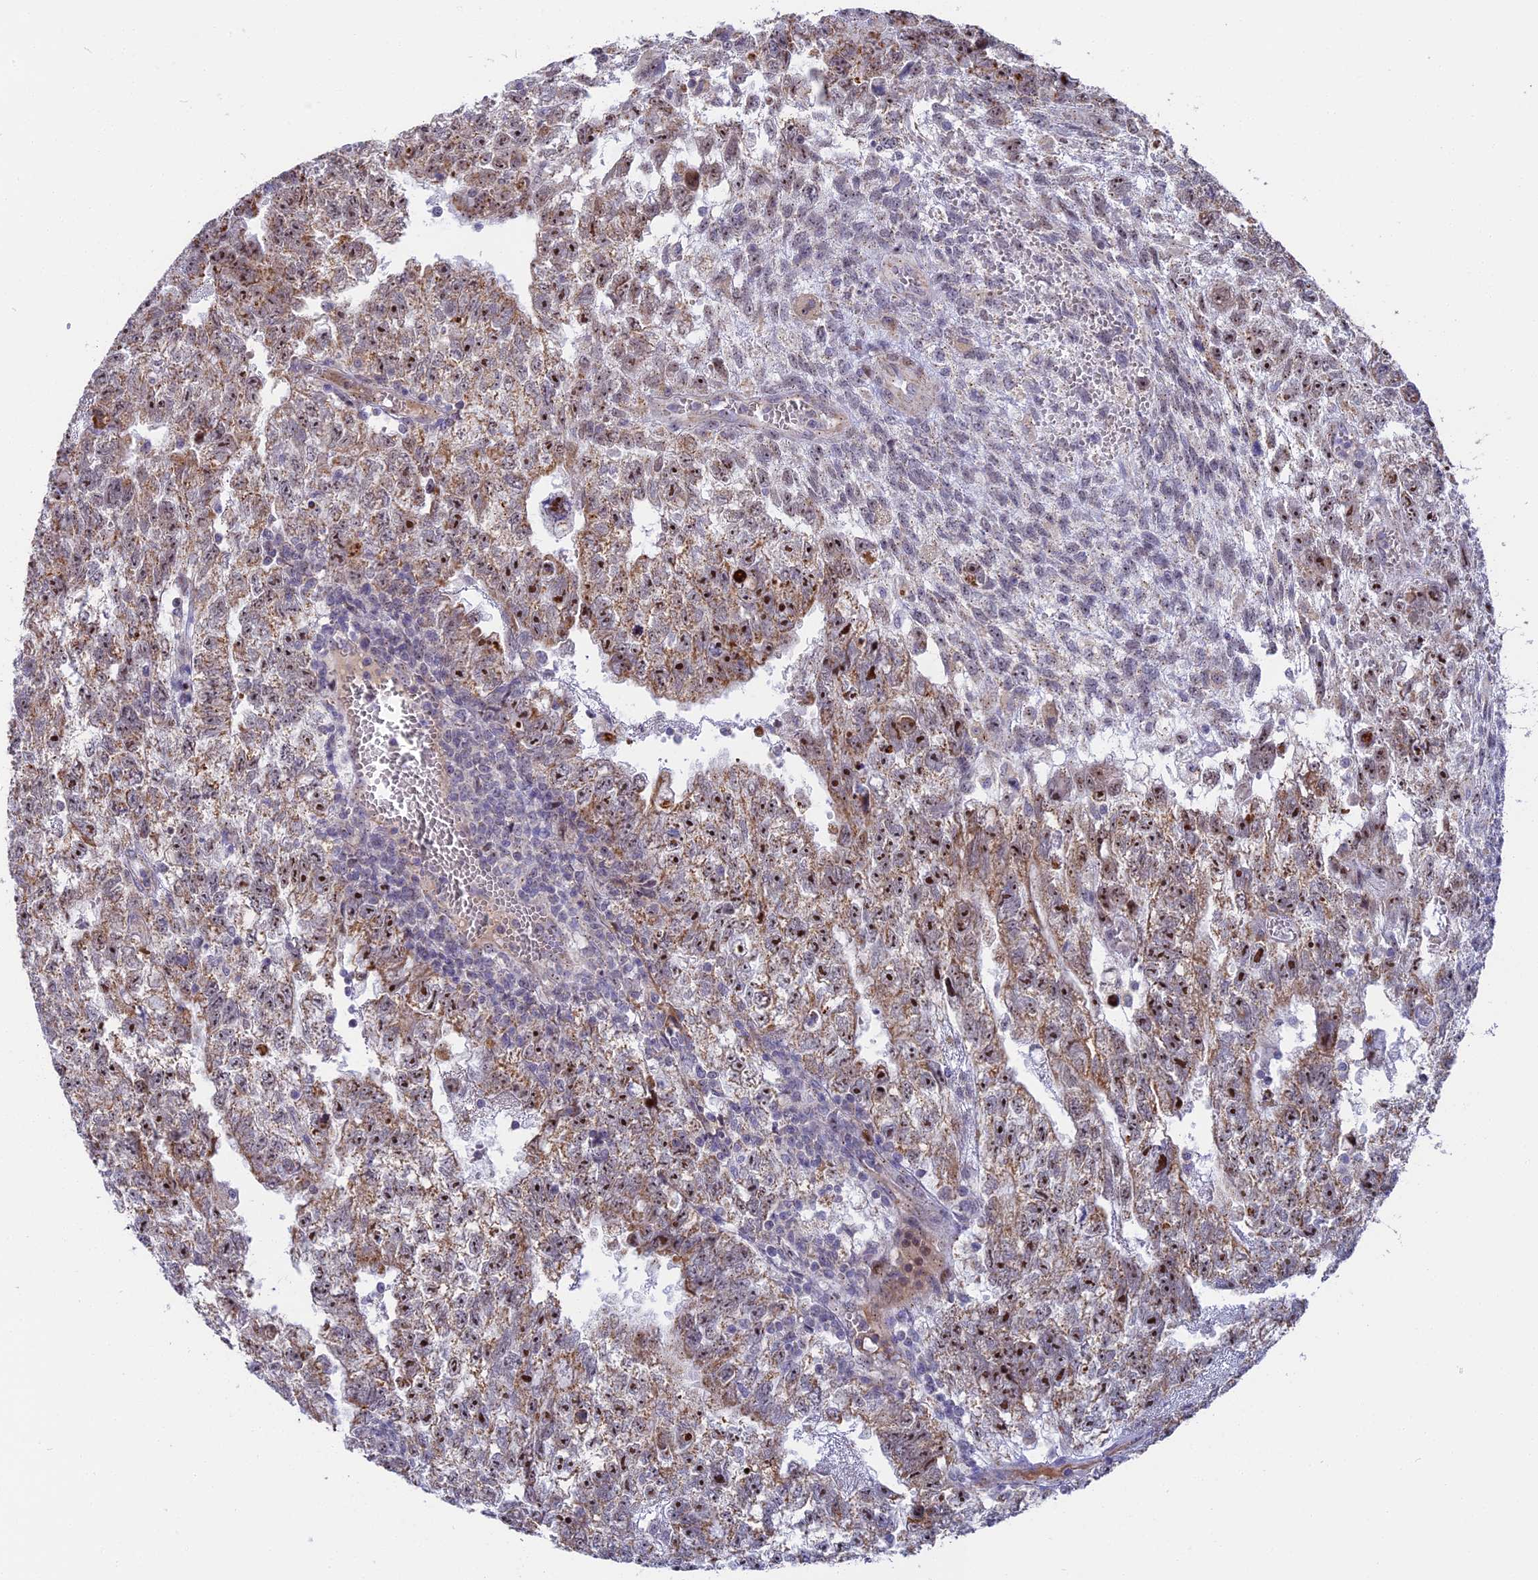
{"staining": {"intensity": "moderate", "quantity": ">75%", "location": "cytoplasmic/membranous,nuclear"}, "tissue": "testis cancer", "cell_type": "Tumor cells", "image_type": "cancer", "snomed": [{"axis": "morphology", "description": "Carcinoma, Embryonal, NOS"}, {"axis": "topography", "description": "Testis"}], "caption": "A brown stain labels moderate cytoplasmic/membranous and nuclear positivity of a protein in human embryonal carcinoma (testis) tumor cells. The protein is shown in brown color, while the nuclei are stained blue.", "gene": "DTWD1", "patient": {"sex": "male", "age": 26}}